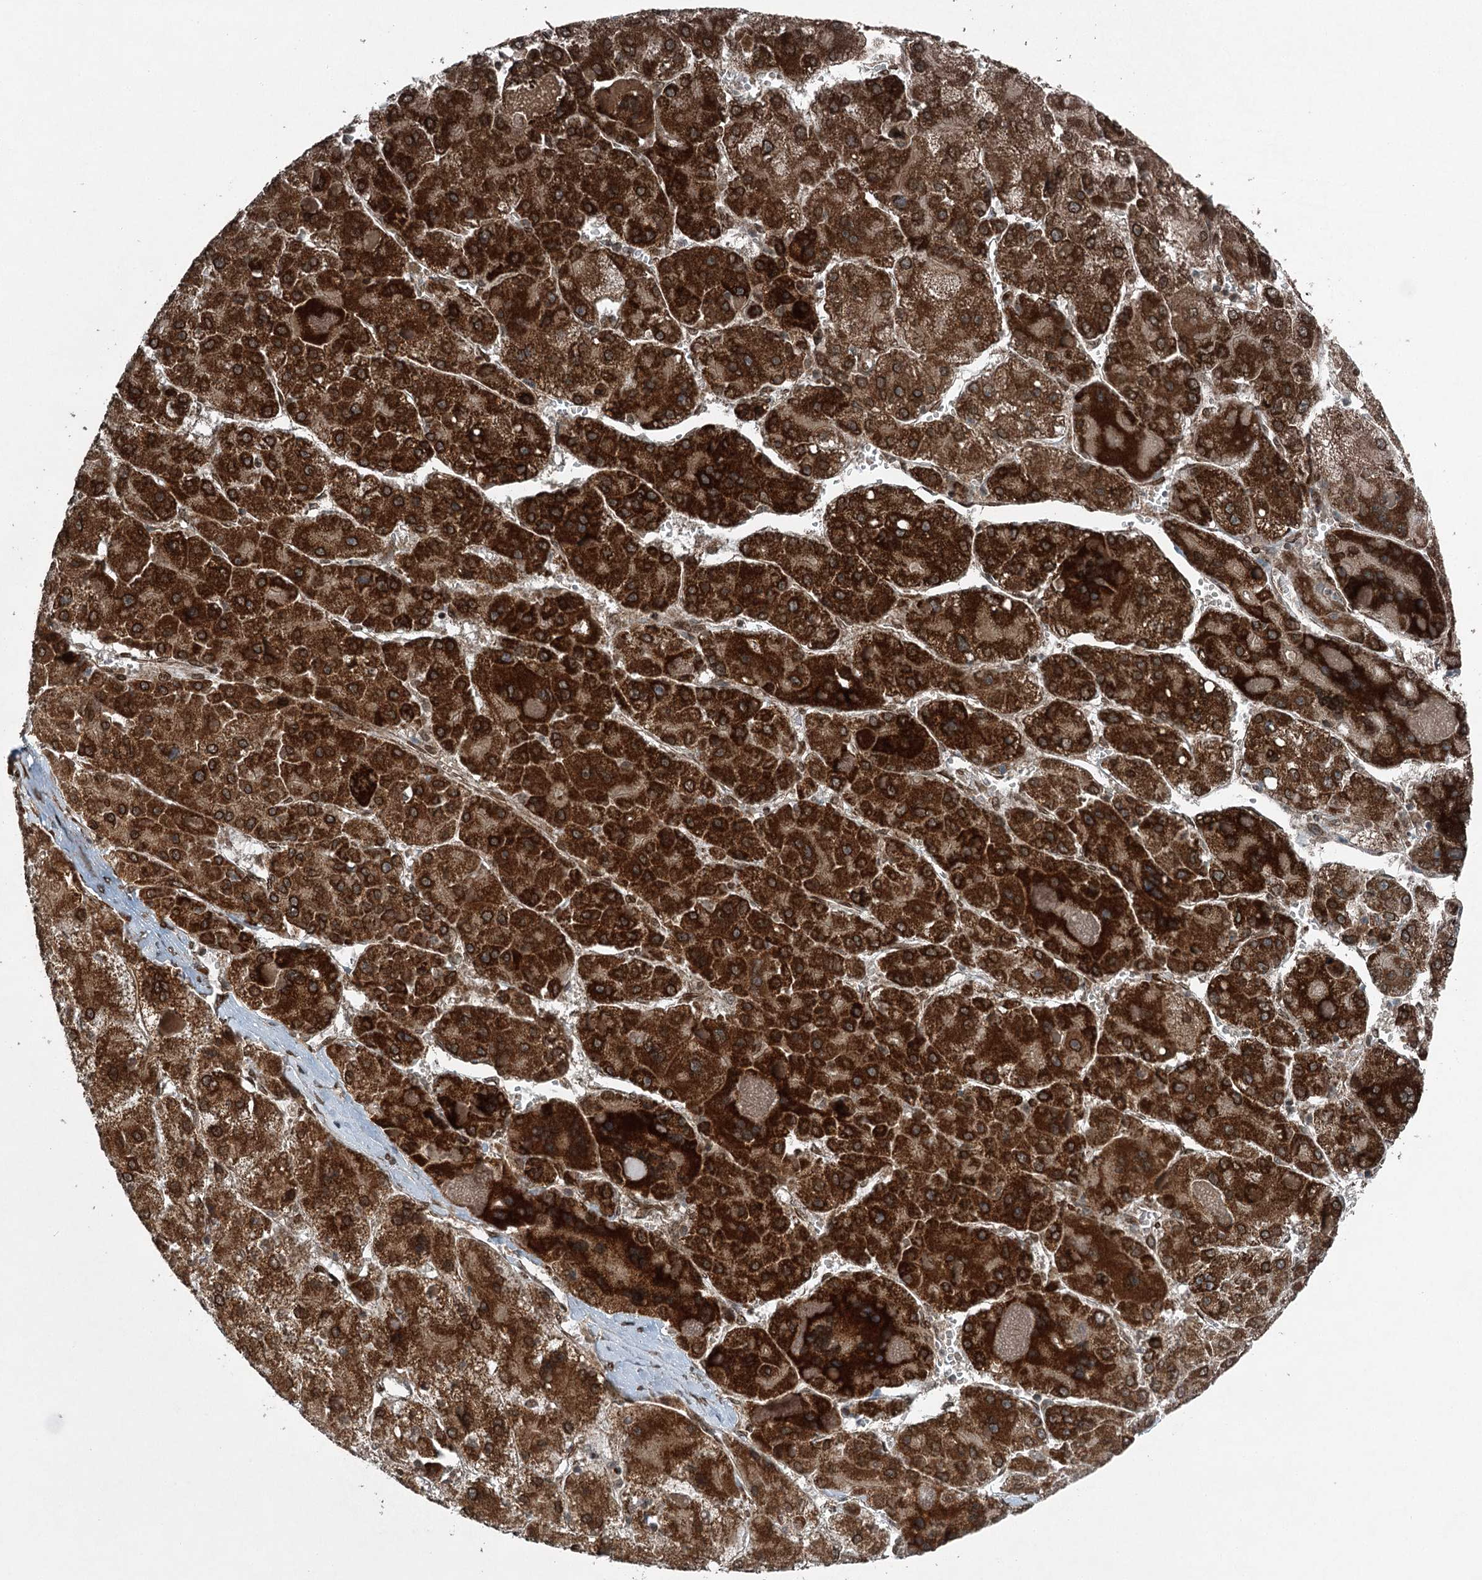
{"staining": {"intensity": "strong", "quantity": ">75%", "location": "cytoplasmic/membranous"}, "tissue": "liver cancer", "cell_type": "Tumor cells", "image_type": "cancer", "snomed": [{"axis": "morphology", "description": "Carcinoma, Hepatocellular, NOS"}, {"axis": "topography", "description": "Liver"}], "caption": "The micrograph exhibits a brown stain indicating the presence of a protein in the cytoplasmic/membranous of tumor cells in liver cancer.", "gene": "BCKDHA", "patient": {"sex": "female", "age": 73}}